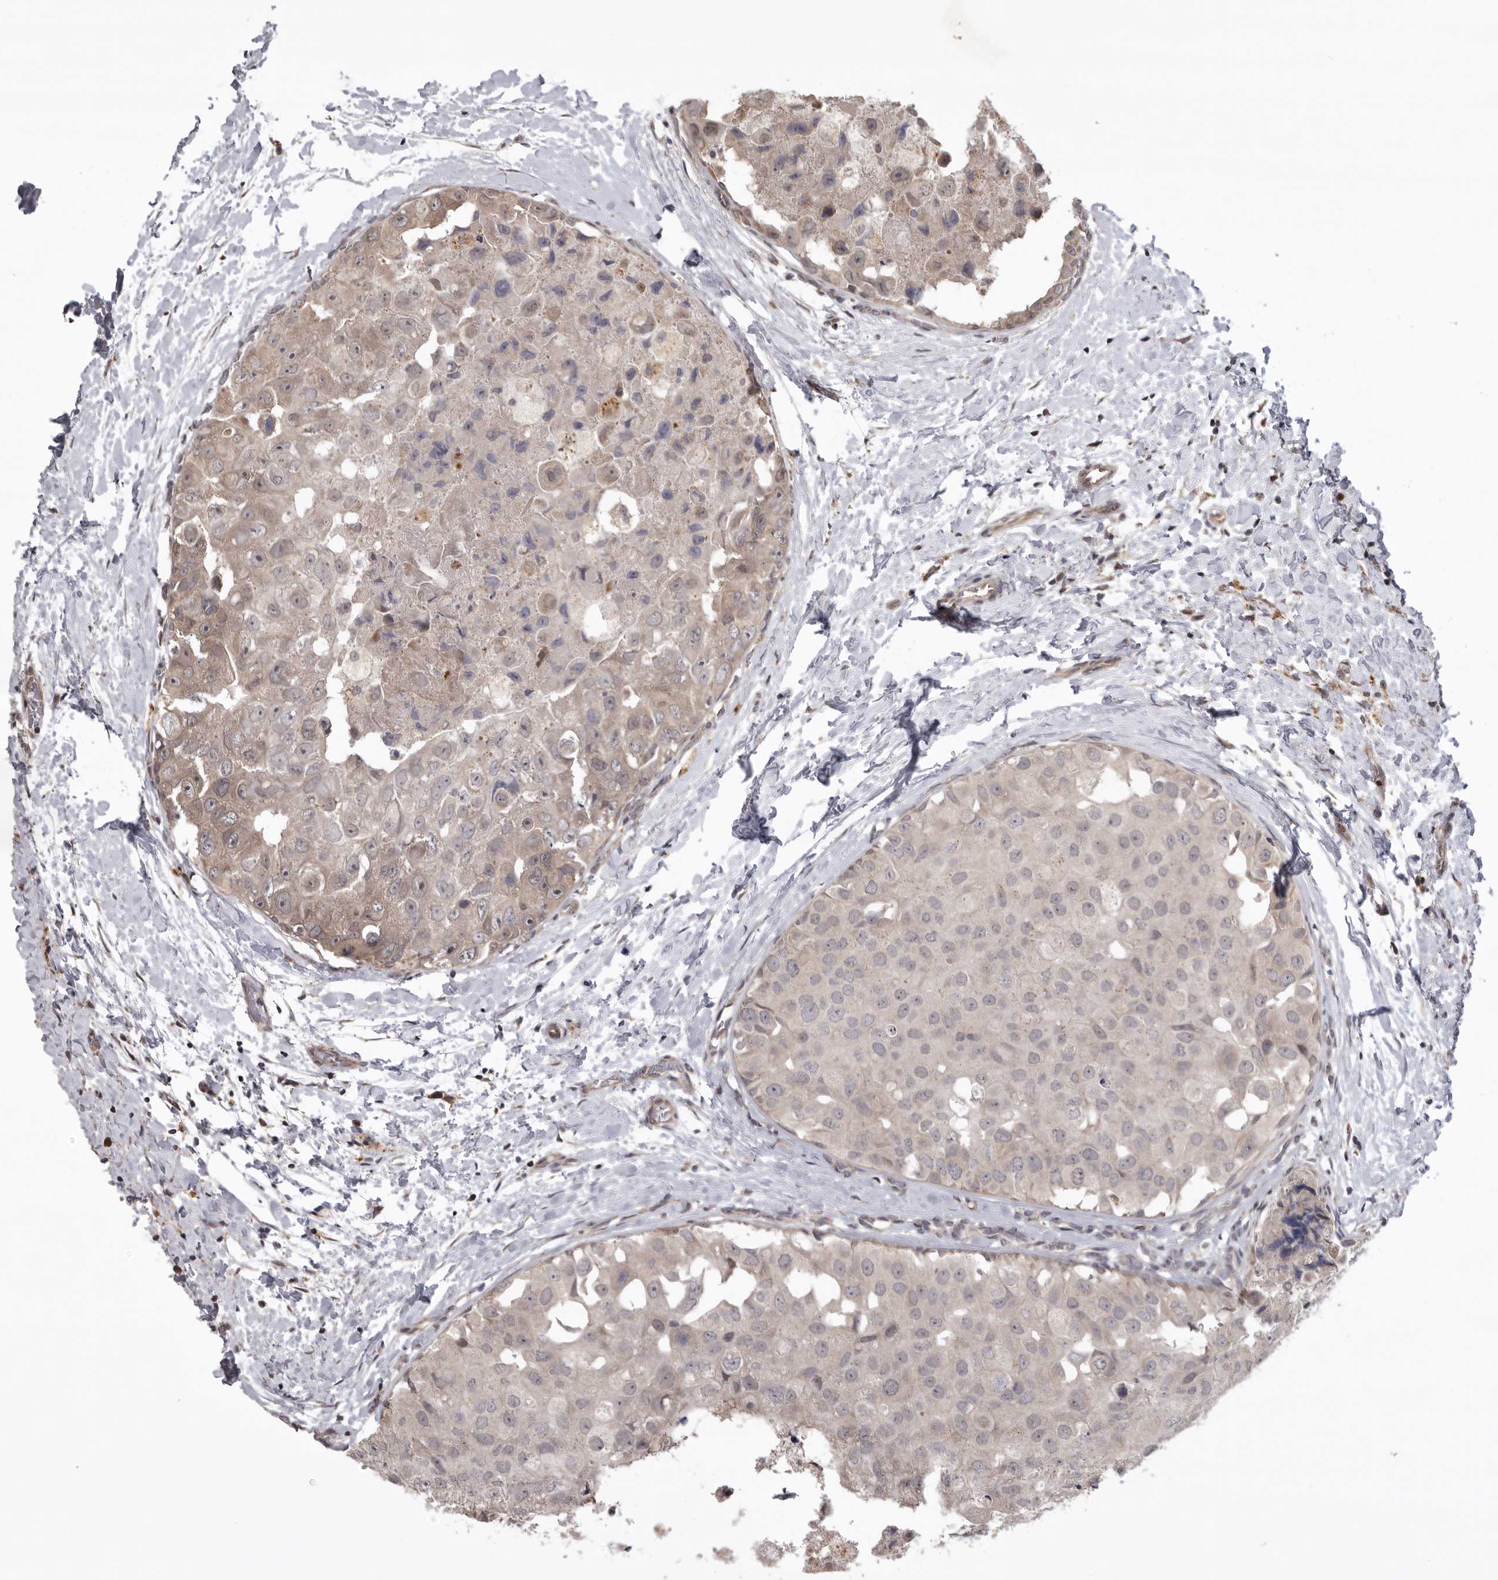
{"staining": {"intensity": "weak", "quantity": "25%-75%", "location": "cytoplasmic/membranous"}, "tissue": "breast cancer", "cell_type": "Tumor cells", "image_type": "cancer", "snomed": [{"axis": "morphology", "description": "Duct carcinoma"}, {"axis": "topography", "description": "Breast"}], "caption": "Immunohistochemistry (IHC) histopathology image of human intraductal carcinoma (breast) stained for a protein (brown), which exhibits low levels of weak cytoplasmic/membranous expression in approximately 25%-75% of tumor cells.", "gene": "C1orf109", "patient": {"sex": "female", "age": 62}}